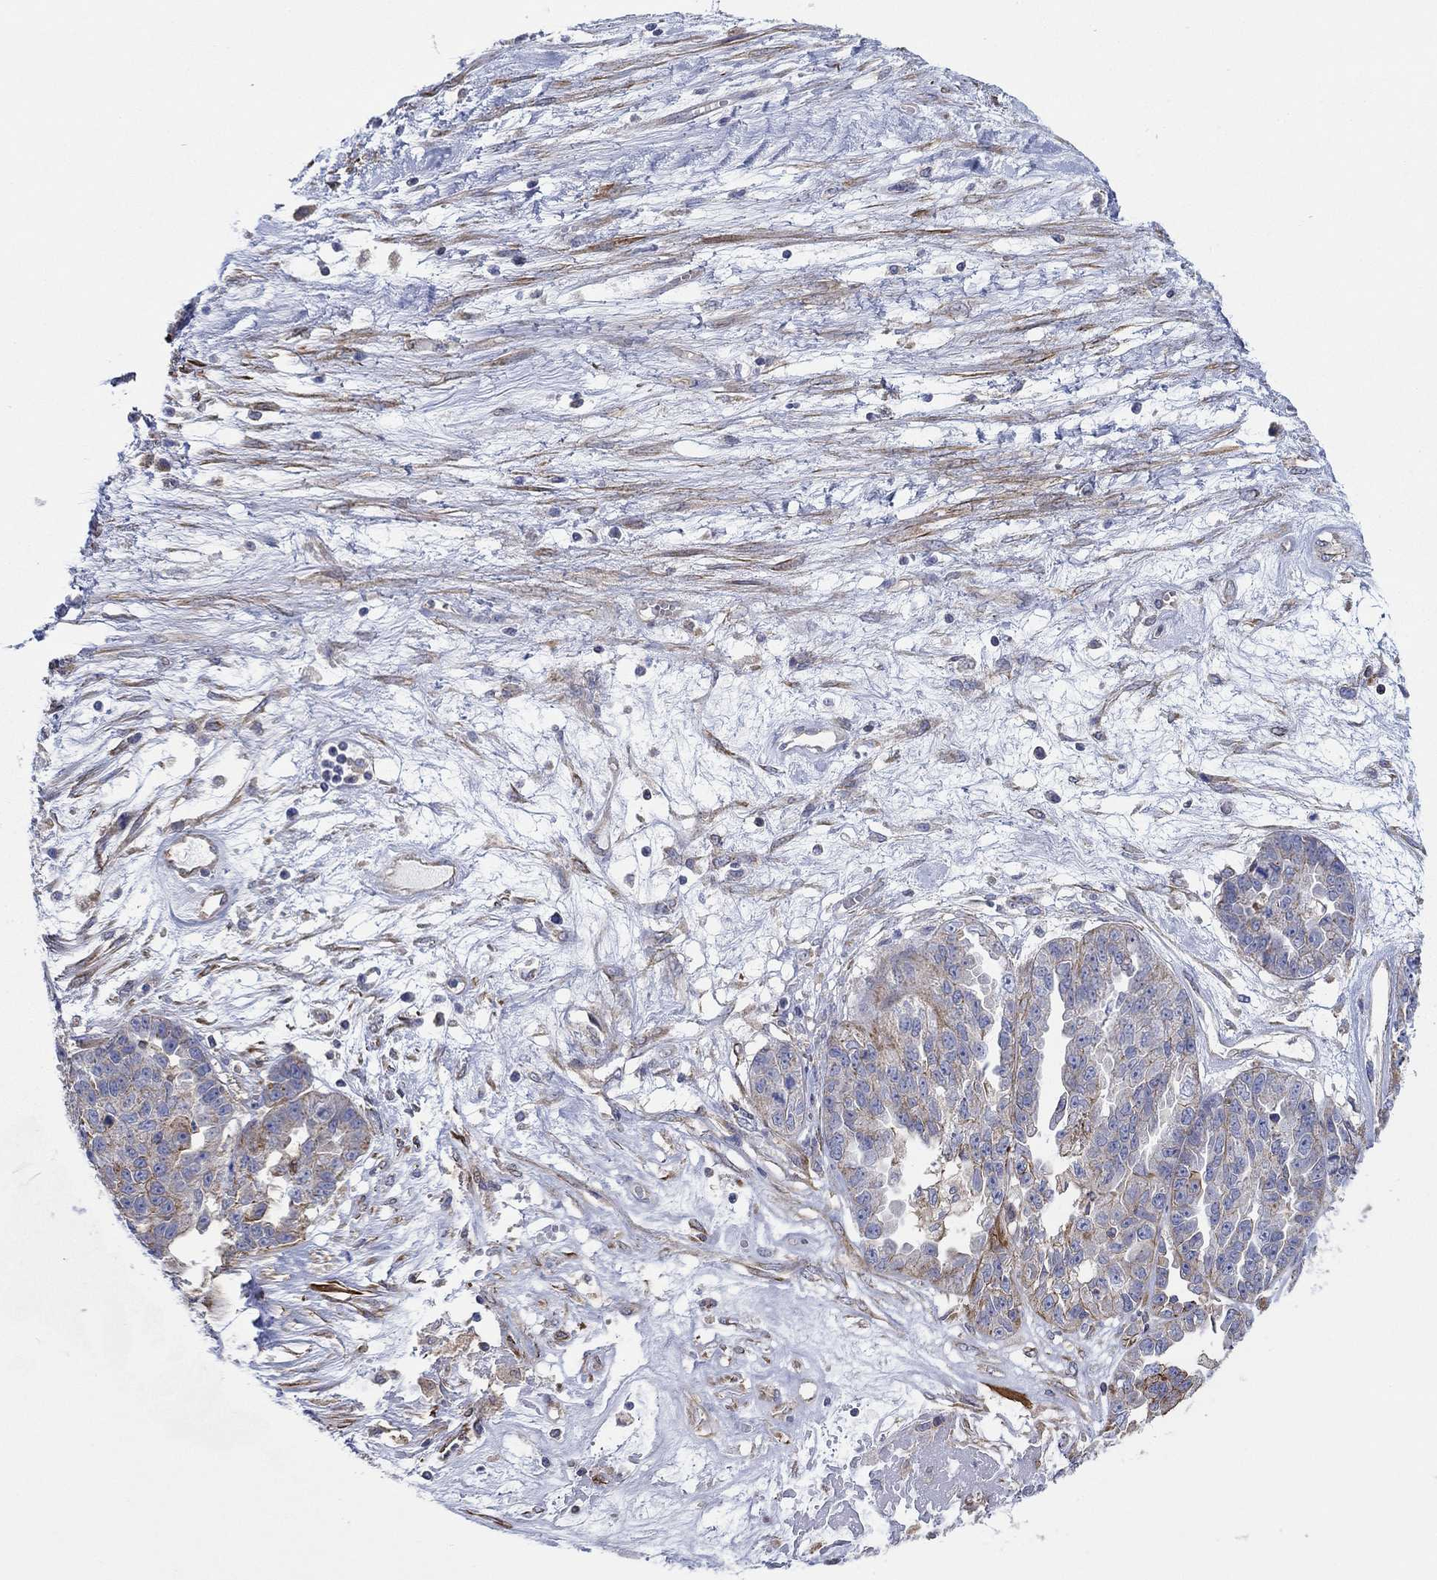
{"staining": {"intensity": "strong", "quantity": "<25%", "location": "cytoplasmic/membranous"}, "tissue": "ovarian cancer", "cell_type": "Tumor cells", "image_type": "cancer", "snomed": [{"axis": "morphology", "description": "Cystadenocarcinoma, serous, NOS"}, {"axis": "topography", "description": "Ovary"}], "caption": "A brown stain shows strong cytoplasmic/membranous expression of a protein in ovarian cancer (serous cystadenocarcinoma) tumor cells.", "gene": "FMN1", "patient": {"sex": "female", "age": 87}}